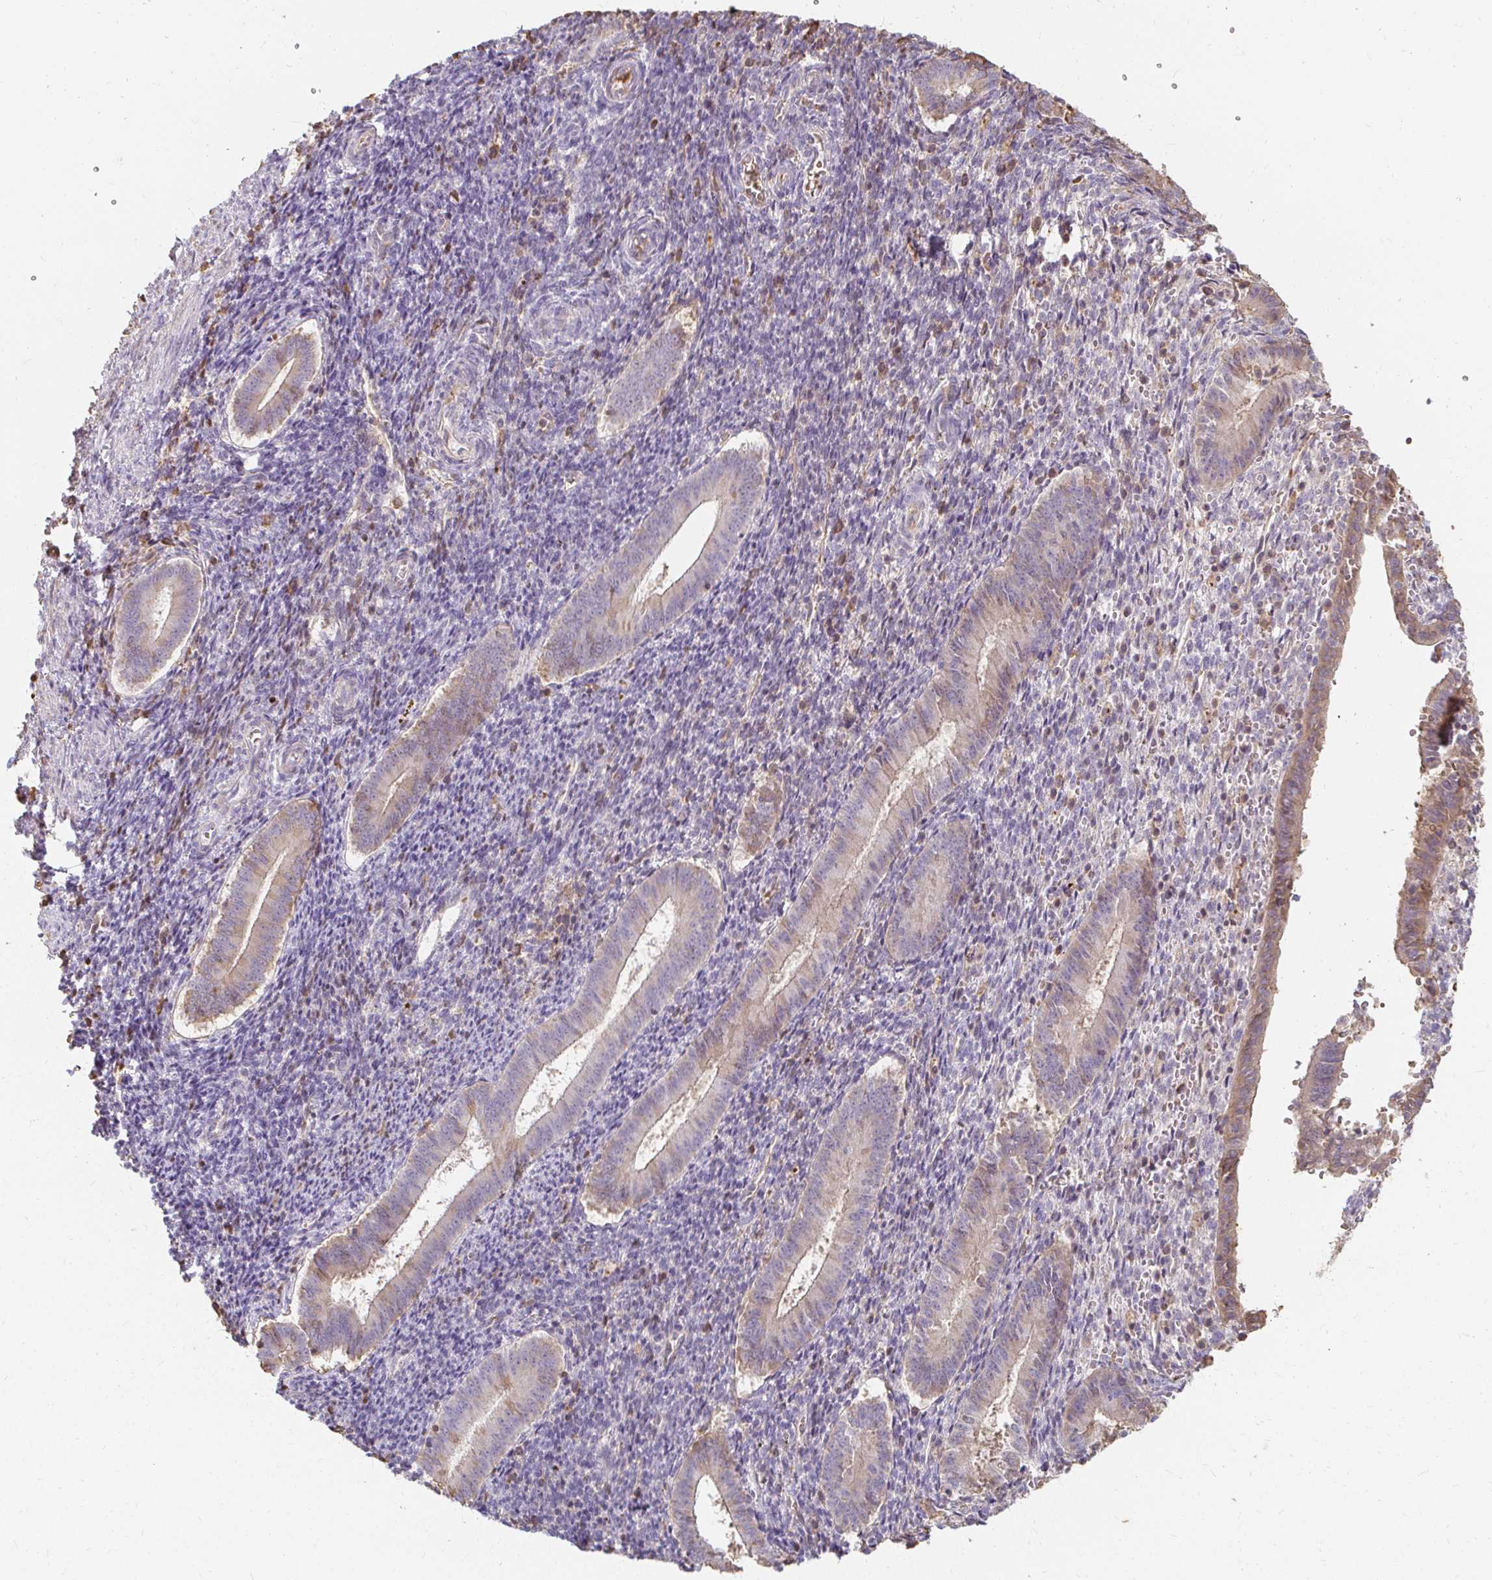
{"staining": {"intensity": "negative", "quantity": "none", "location": "none"}, "tissue": "endometrium", "cell_type": "Cells in endometrial stroma", "image_type": "normal", "snomed": [{"axis": "morphology", "description": "Normal tissue, NOS"}, {"axis": "topography", "description": "Endometrium"}], "caption": "Immunohistochemistry histopathology image of unremarkable endometrium stained for a protein (brown), which shows no staining in cells in endometrial stroma.", "gene": "LOXL4", "patient": {"sex": "female", "age": 25}}